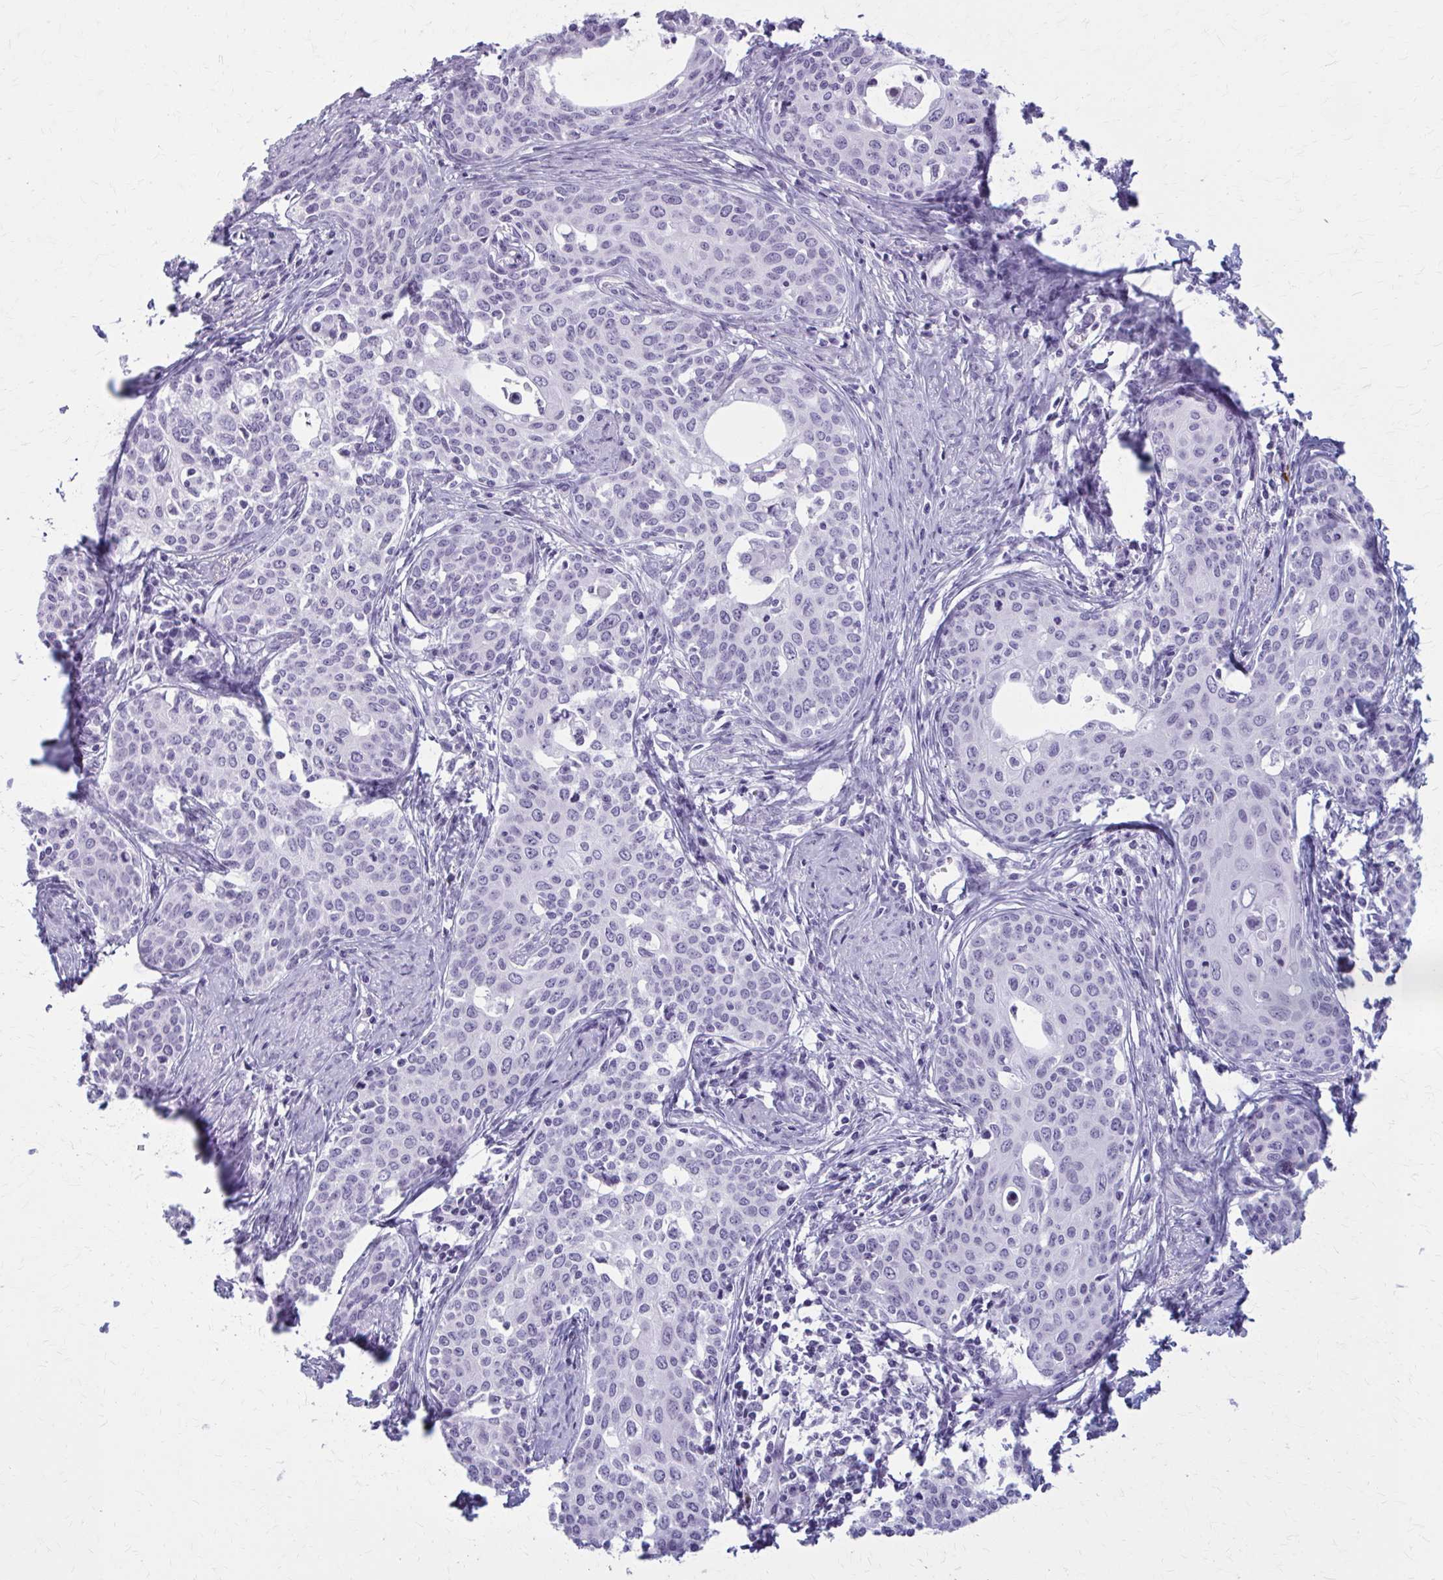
{"staining": {"intensity": "negative", "quantity": "none", "location": "none"}, "tissue": "cervical cancer", "cell_type": "Tumor cells", "image_type": "cancer", "snomed": [{"axis": "morphology", "description": "Squamous cell carcinoma, NOS"}, {"axis": "morphology", "description": "Adenocarcinoma, NOS"}, {"axis": "topography", "description": "Cervix"}], "caption": "A high-resolution image shows immunohistochemistry staining of adenocarcinoma (cervical), which exhibits no significant positivity in tumor cells.", "gene": "ZDHHC7", "patient": {"sex": "female", "age": 52}}